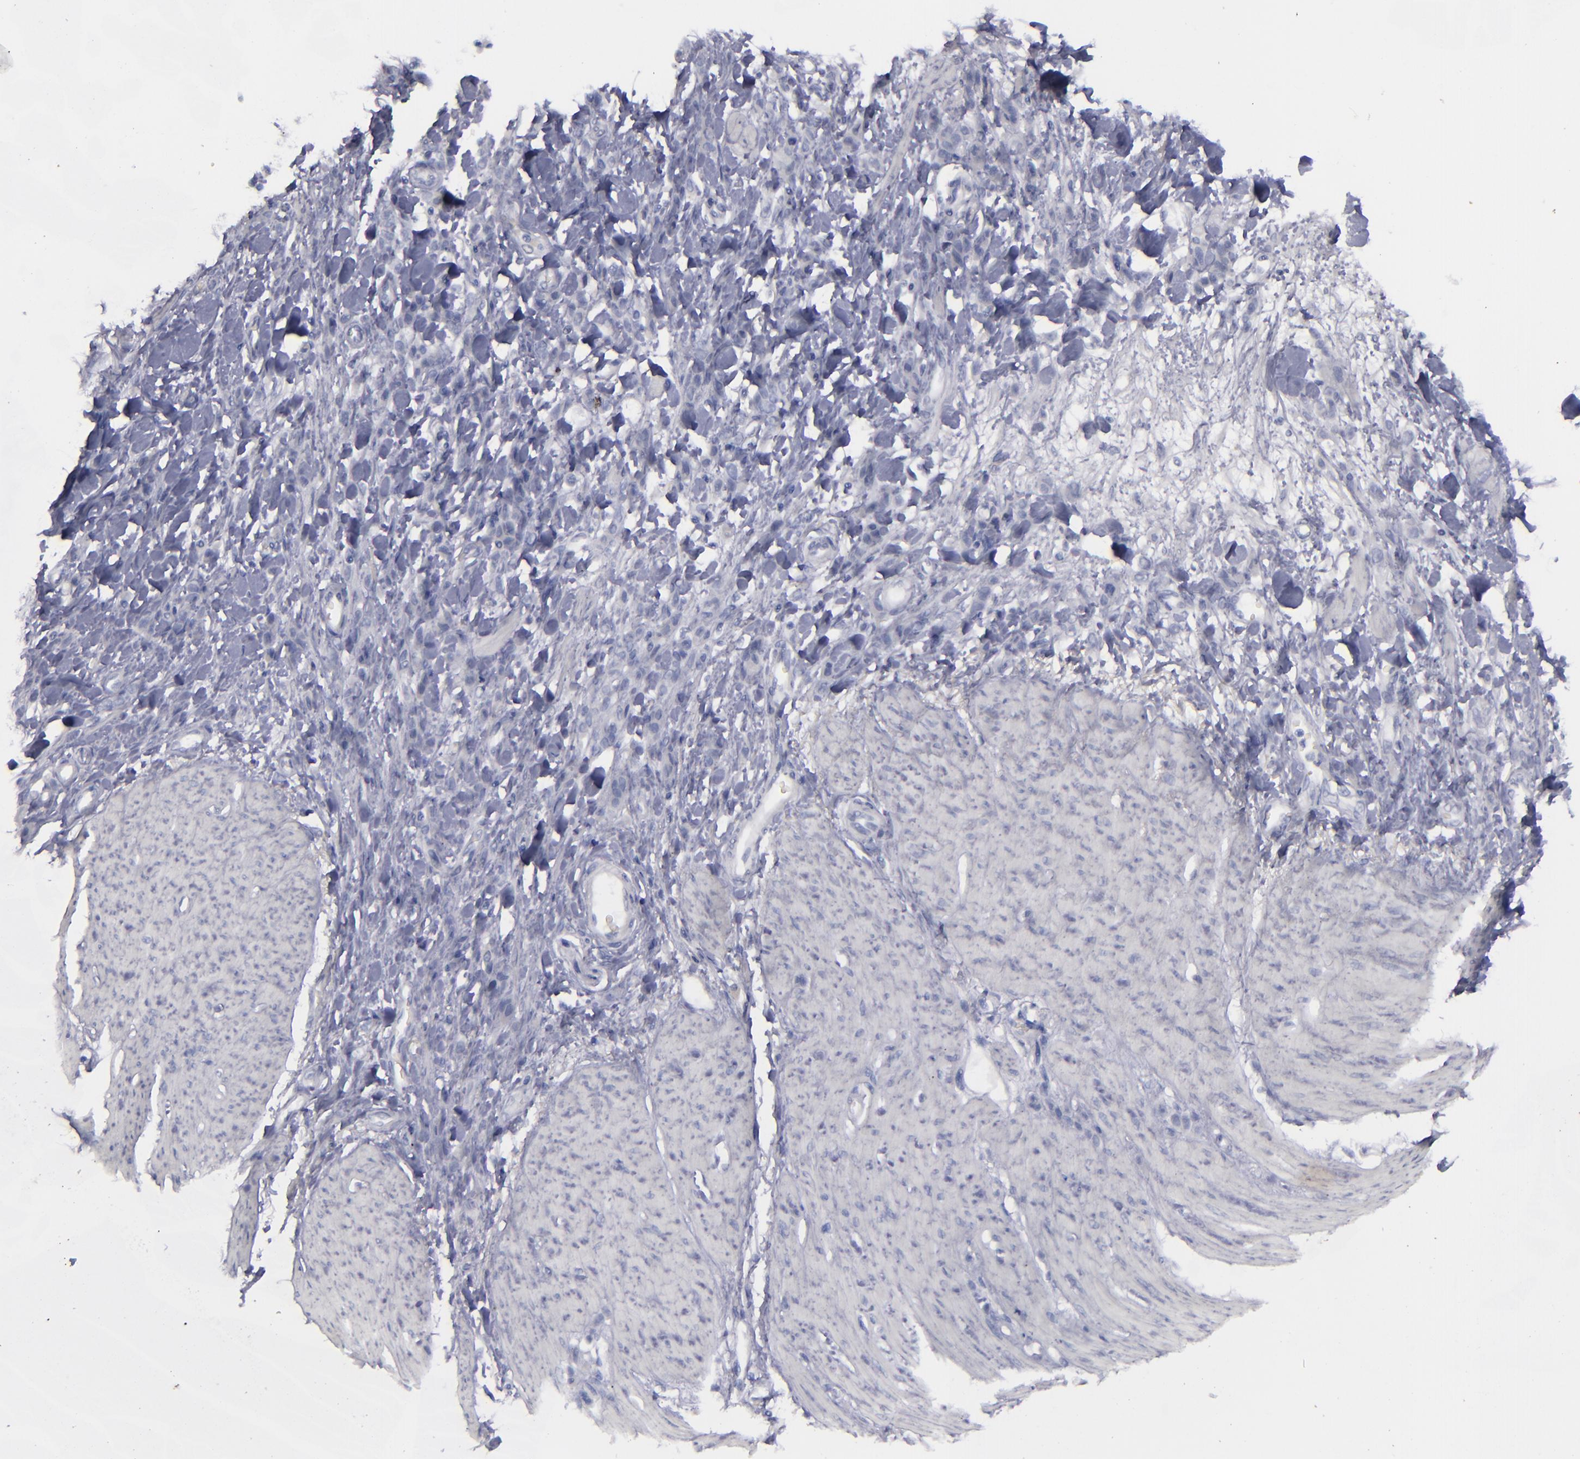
{"staining": {"intensity": "negative", "quantity": "none", "location": "none"}, "tissue": "stomach cancer", "cell_type": "Tumor cells", "image_type": "cancer", "snomed": [{"axis": "morphology", "description": "Normal tissue, NOS"}, {"axis": "morphology", "description": "Adenocarcinoma, NOS"}, {"axis": "topography", "description": "Stomach"}], "caption": "Stomach cancer (adenocarcinoma) was stained to show a protein in brown. There is no significant staining in tumor cells.", "gene": "CD22", "patient": {"sex": "male", "age": 82}}